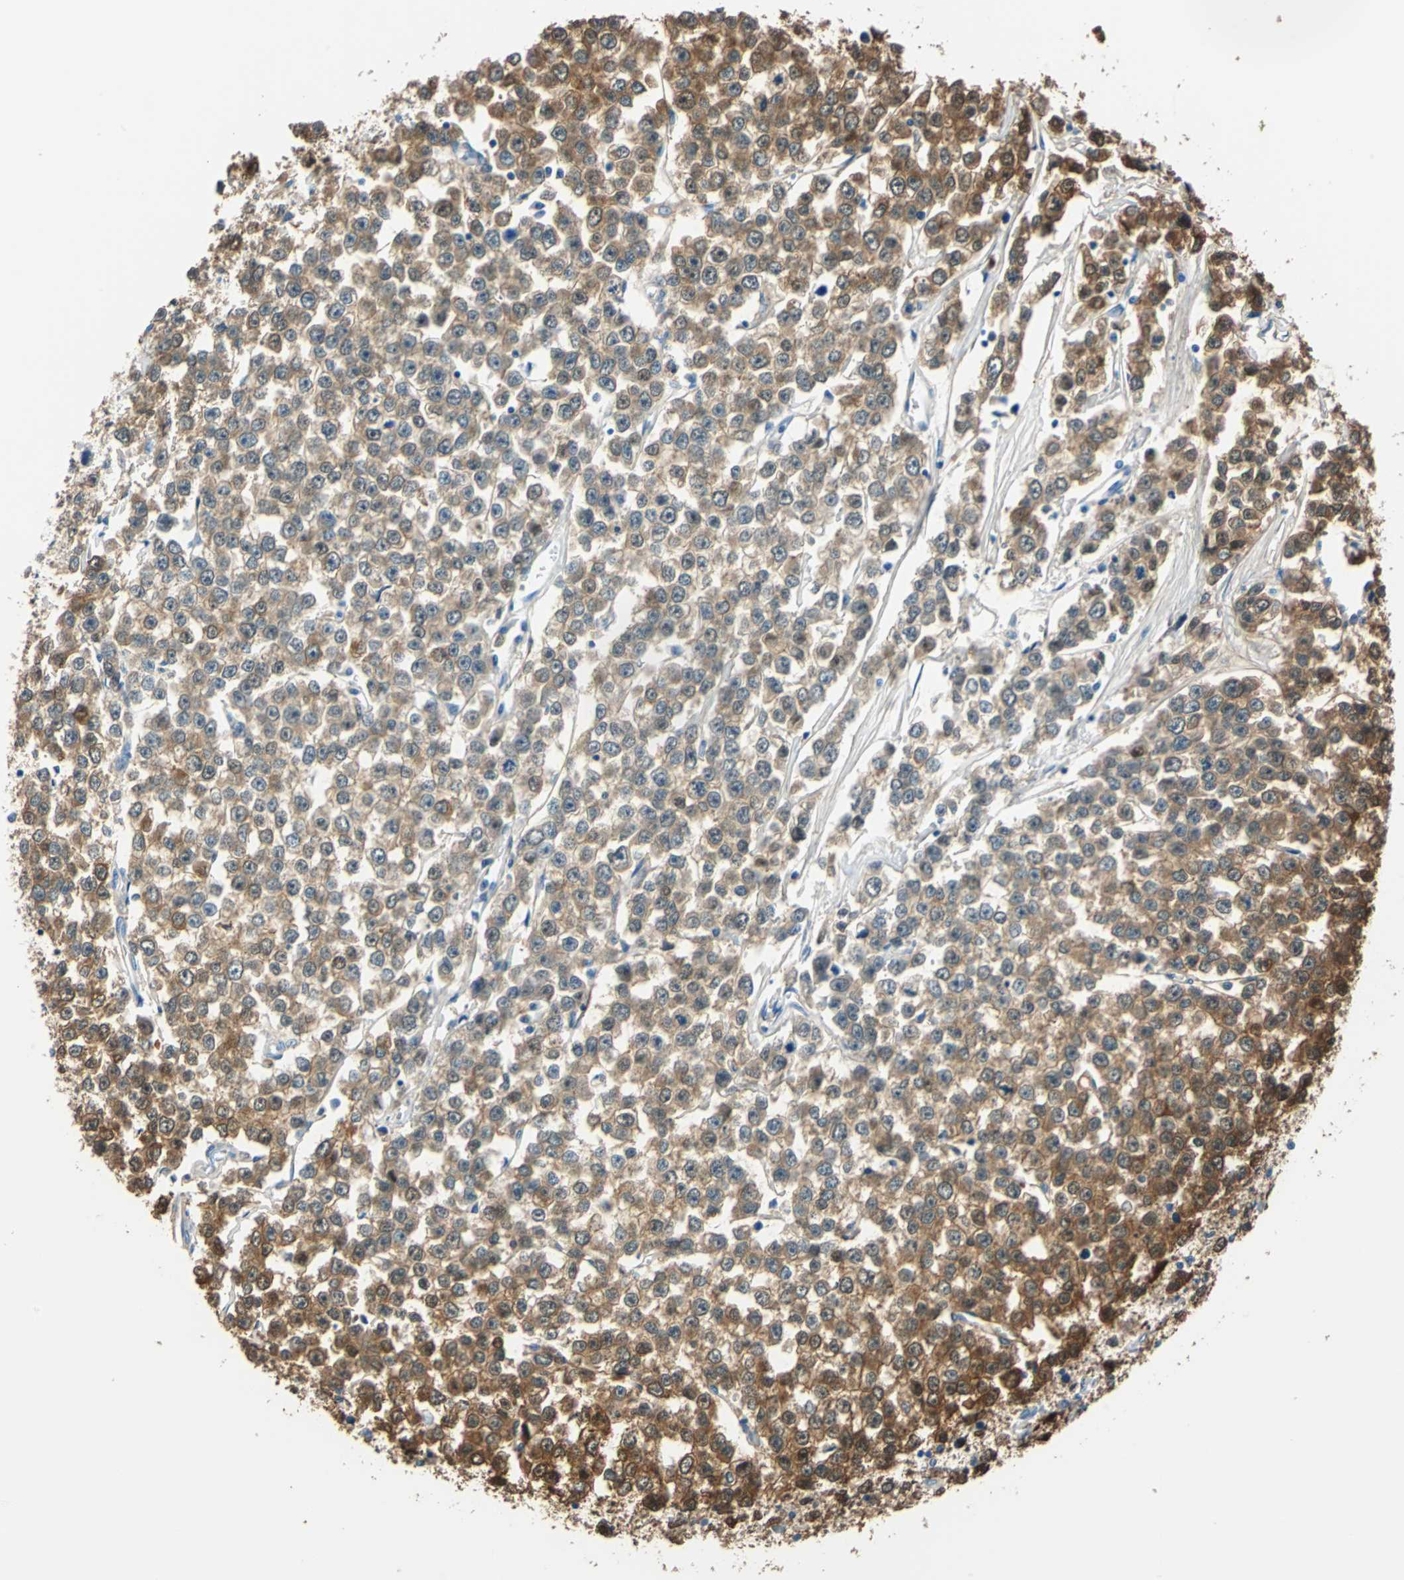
{"staining": {"intensity": "moderate", "quantity": ">75%", "location": "cytoplasmic/membranous"}, "tissue": "testis cancer", "cell_type": "Tumor cells", "image_type": "cancer", "snomed": [{"axis": "morphology", "description": "Seminoma, NOS"}, {"axis": "morphology", "description": "Carcinoma, Embryonal, NOS"}, {"axis": "topography", "description": "Testis"}], "caption": "Immunohistochemical staining of human testis seminoma reveals medium levels of moderate cytoplasmic/membranous positivity in about >75% of tumor cells. (DAB (3,3'-diaminobenzidine) = brown stain, brightfield microscopy at high magnification).", "gene": "FKBP4", "patient": {"sex": "male", "age": 52}}